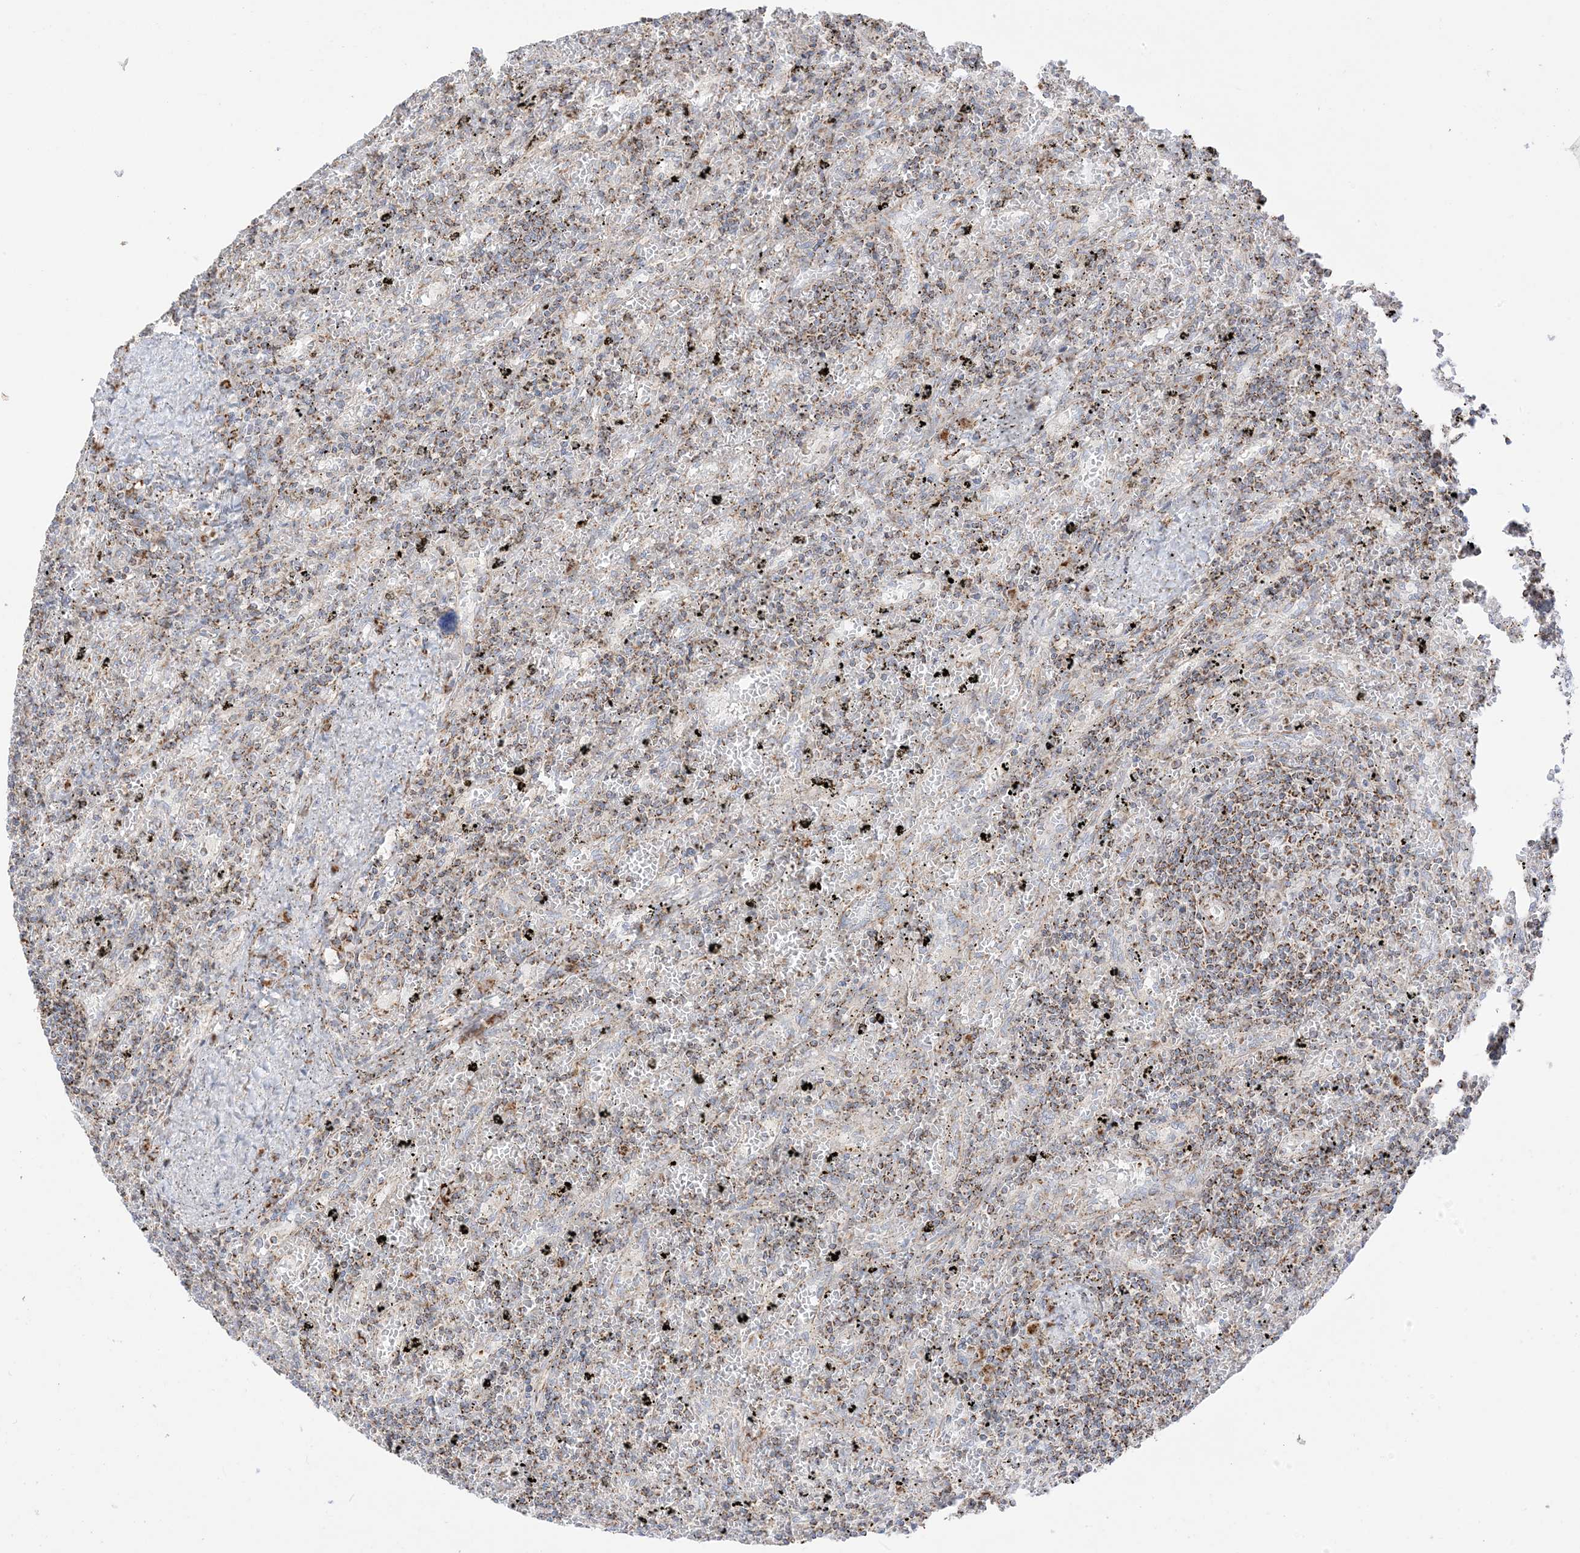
{"staining": {"intensity": "moderate", "quantity": ">75%", "location": "cytoplasmic/membranous"}, "tissue": "lymphoma", "cell_type": "Tumor cells", "image_type": "cancer", "snomed": [{"axis": "morphology", "description": "Malignant lymphoma, non-Hodgkin's type, Low grade"}, {"axis": "topography", "description": "Spleen"}], "caption": "Protein expression analysis of low-grade malignant lymphoma, non-Hodgkin's type reveals moderate cytoplasmic/membranous staining in approximately >75% of tumor cells.", "gene": "SLC25A12", "patient": {"sex": "male", "age": 76}}